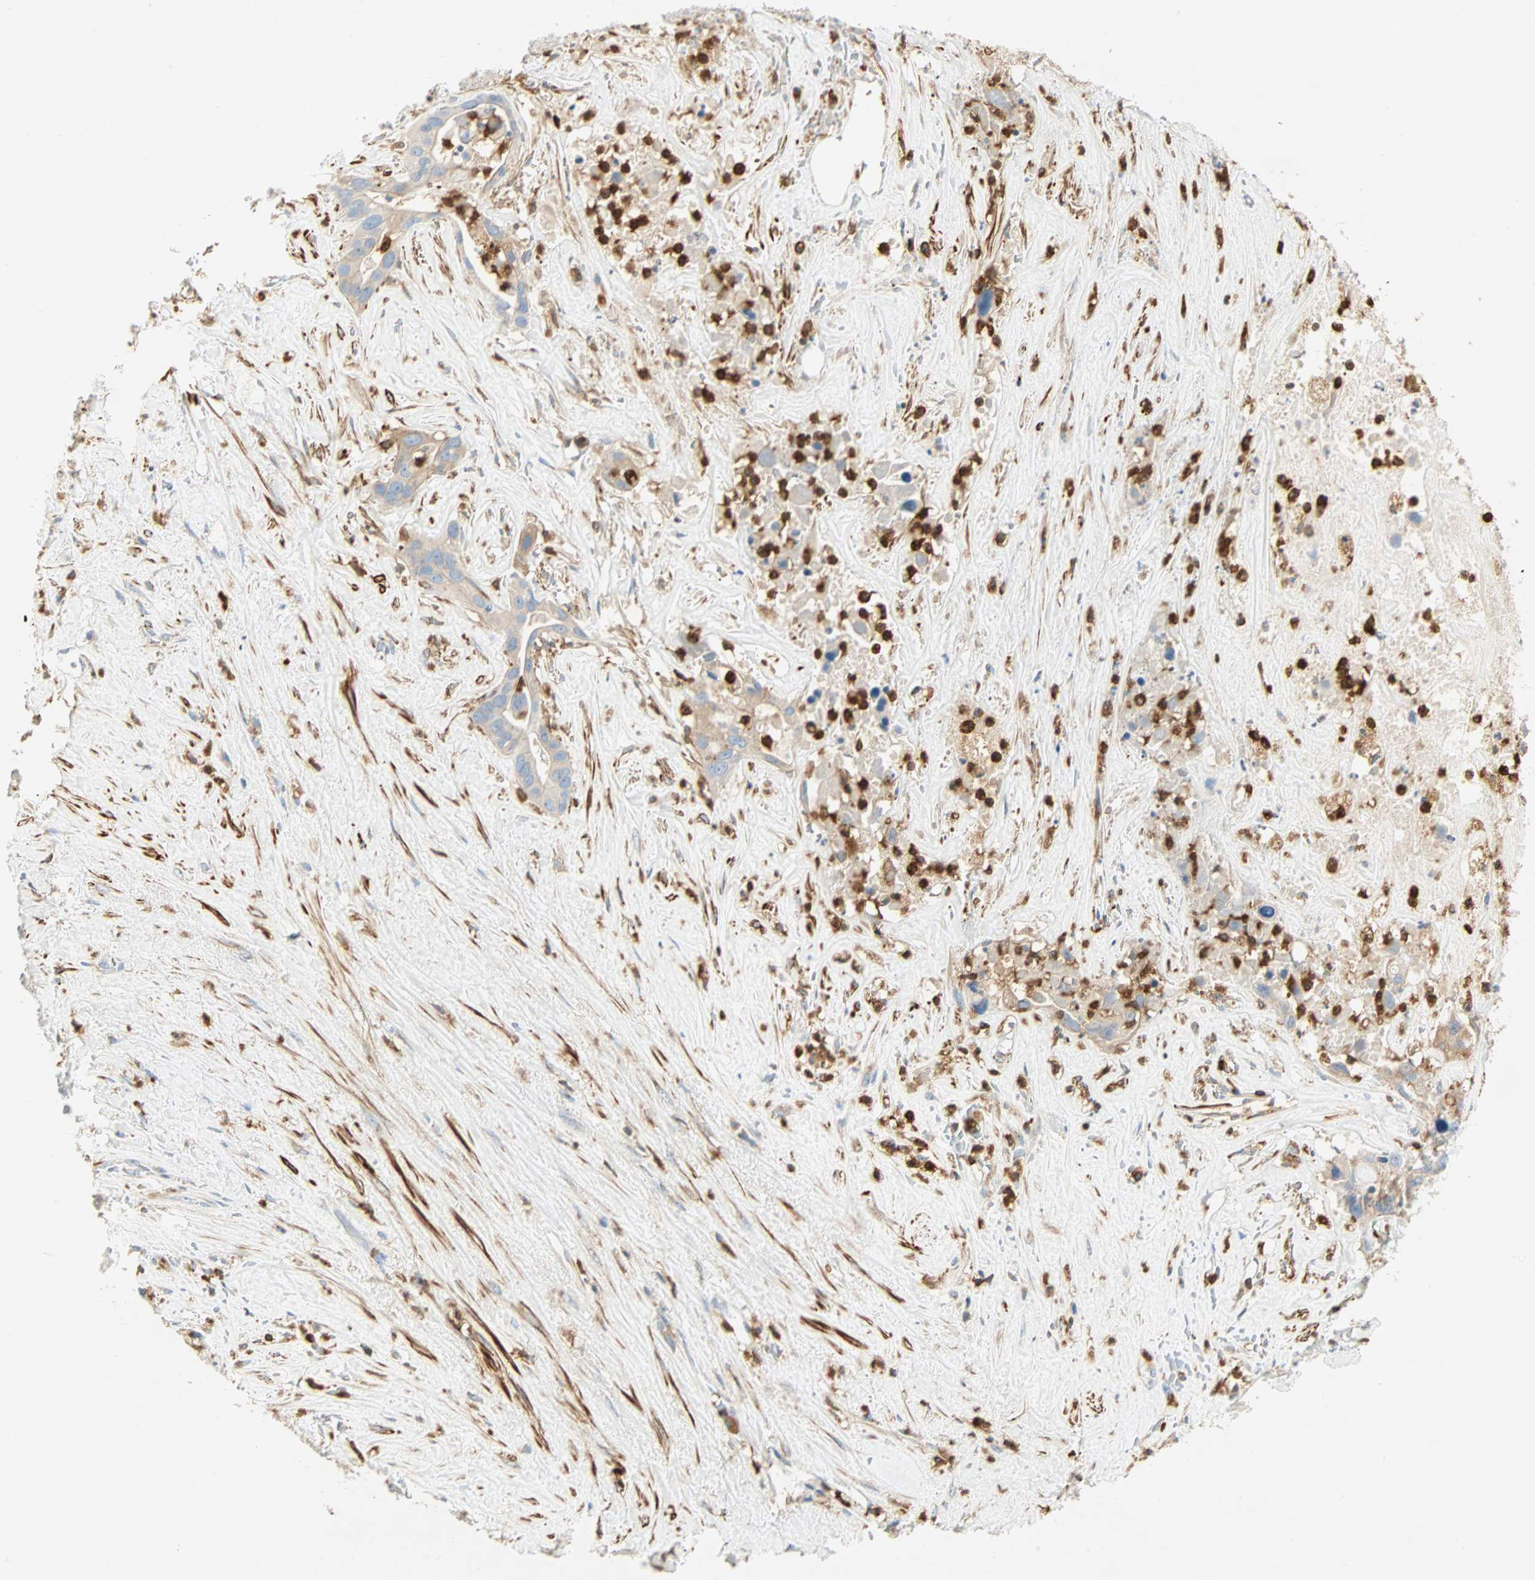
{"staining": {"intensity": "weak", "quantity": "<25%", "location": "cytoplasmic/membranous"}, "tissue": "liver cancer", "cell_type": "Tumor cells", "image_type": "cancer", "snomed": [{"axis": "morphology", "description": "Cholangiocarcinoma"}, {"axis": "topography", "description": "Liver"}], "caption": "Immunohistochemistry (IHC) image of neoplastic tissue: liver cholangiocarcinoma stained with DAB (3,3'-diaminobenzidine) shows no significant protein expression in tumor cells.", "gene": "FMNL1", "patient": {"sex": "female", "age": 65}}